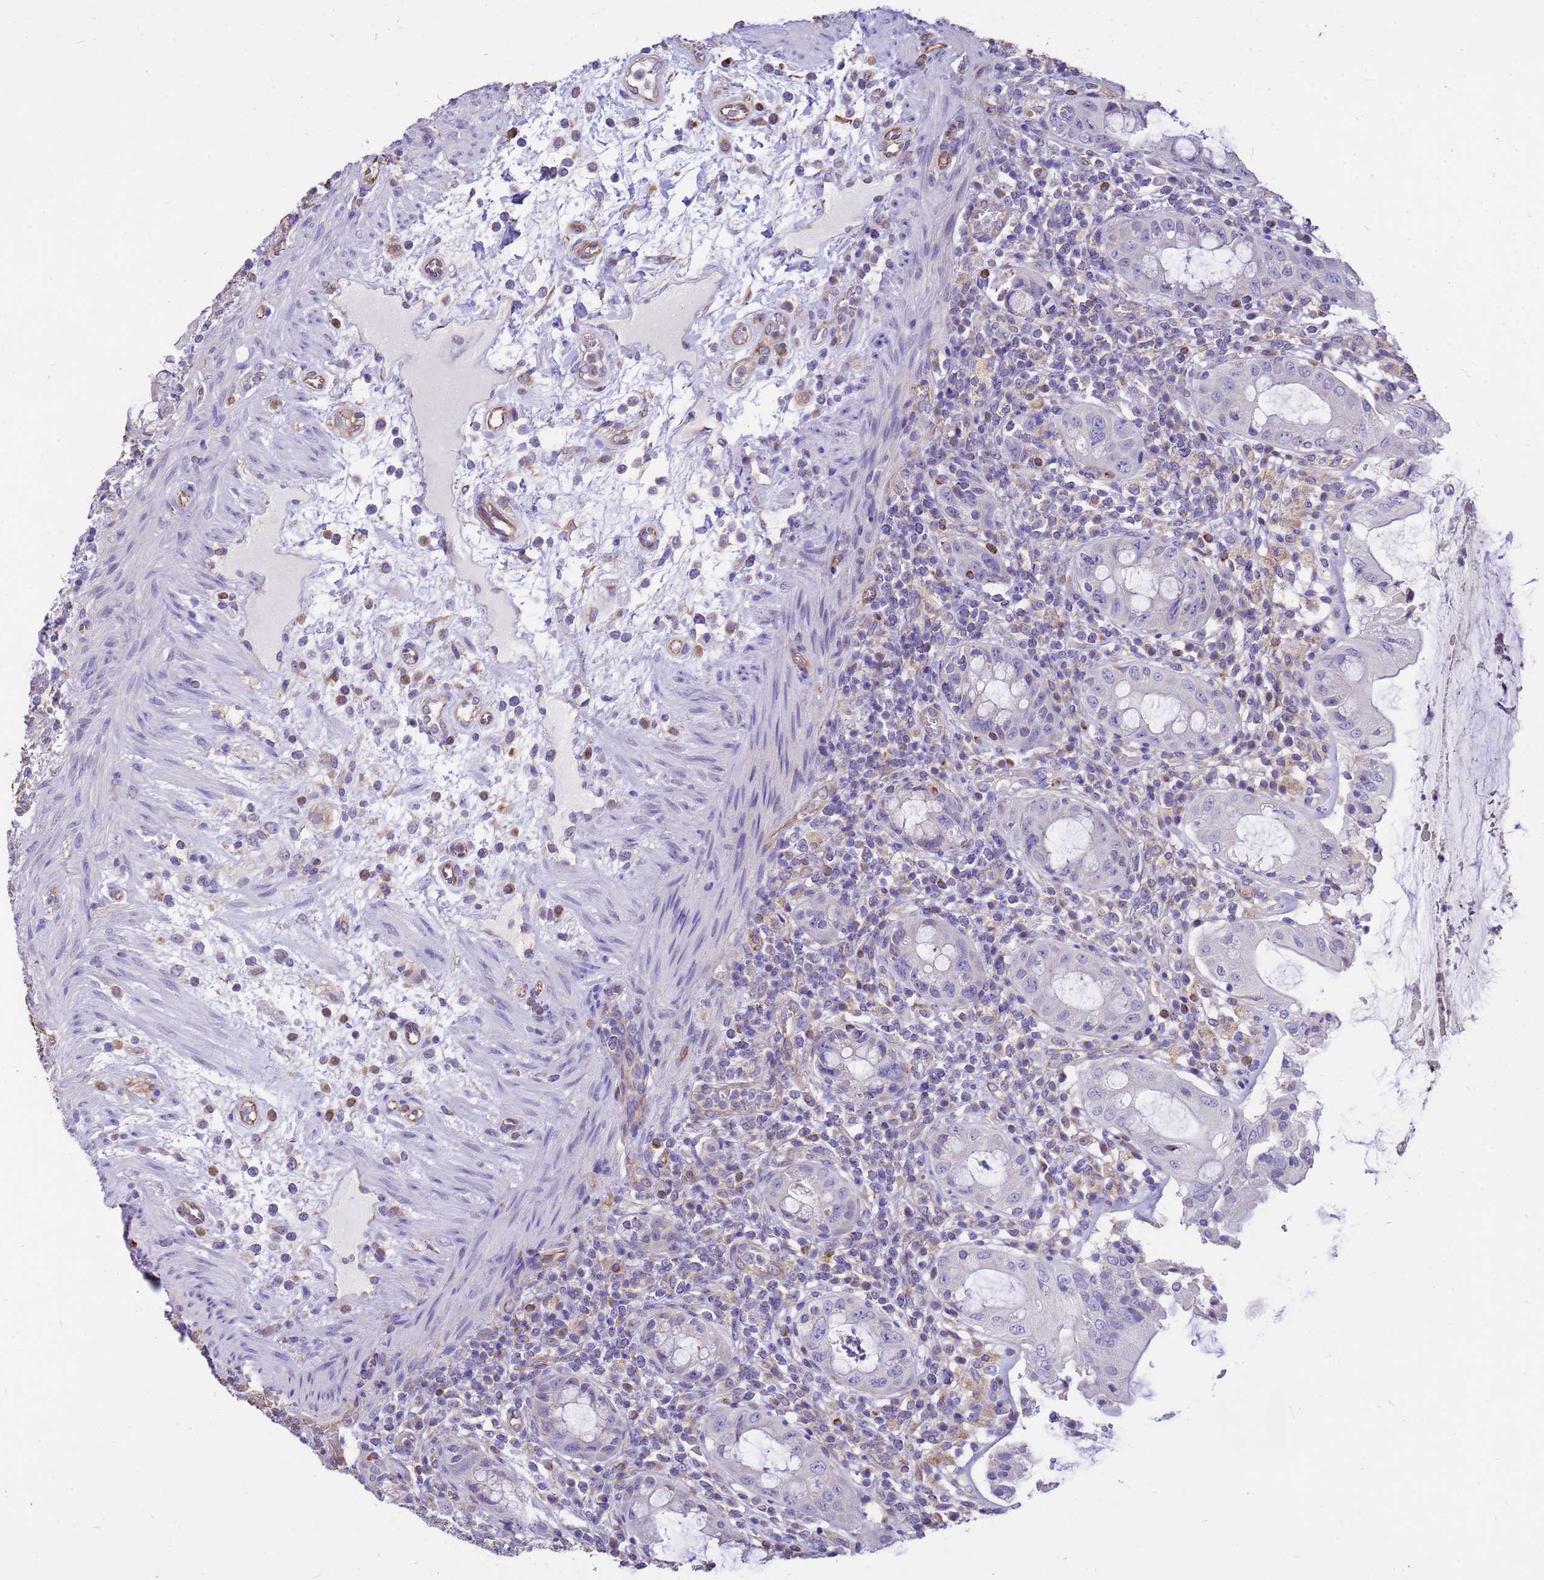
{"staining": {"intensity": "negative", "quantity": "none", "location": "none"}, "tissue": "rectum", "cell_type": "Glandular cells", "image_type": "normal", "snomed": [{"axis": "morphology", "description": "Normal tissue, NOS"}, {"axis": "topography", "description": "Rectum"}], "caption": "Rectum stained for a protein using IHC shows no staining glandular cells.", "gene": "TCEAL3", "patient": {"sex": "female", "age": 57}}